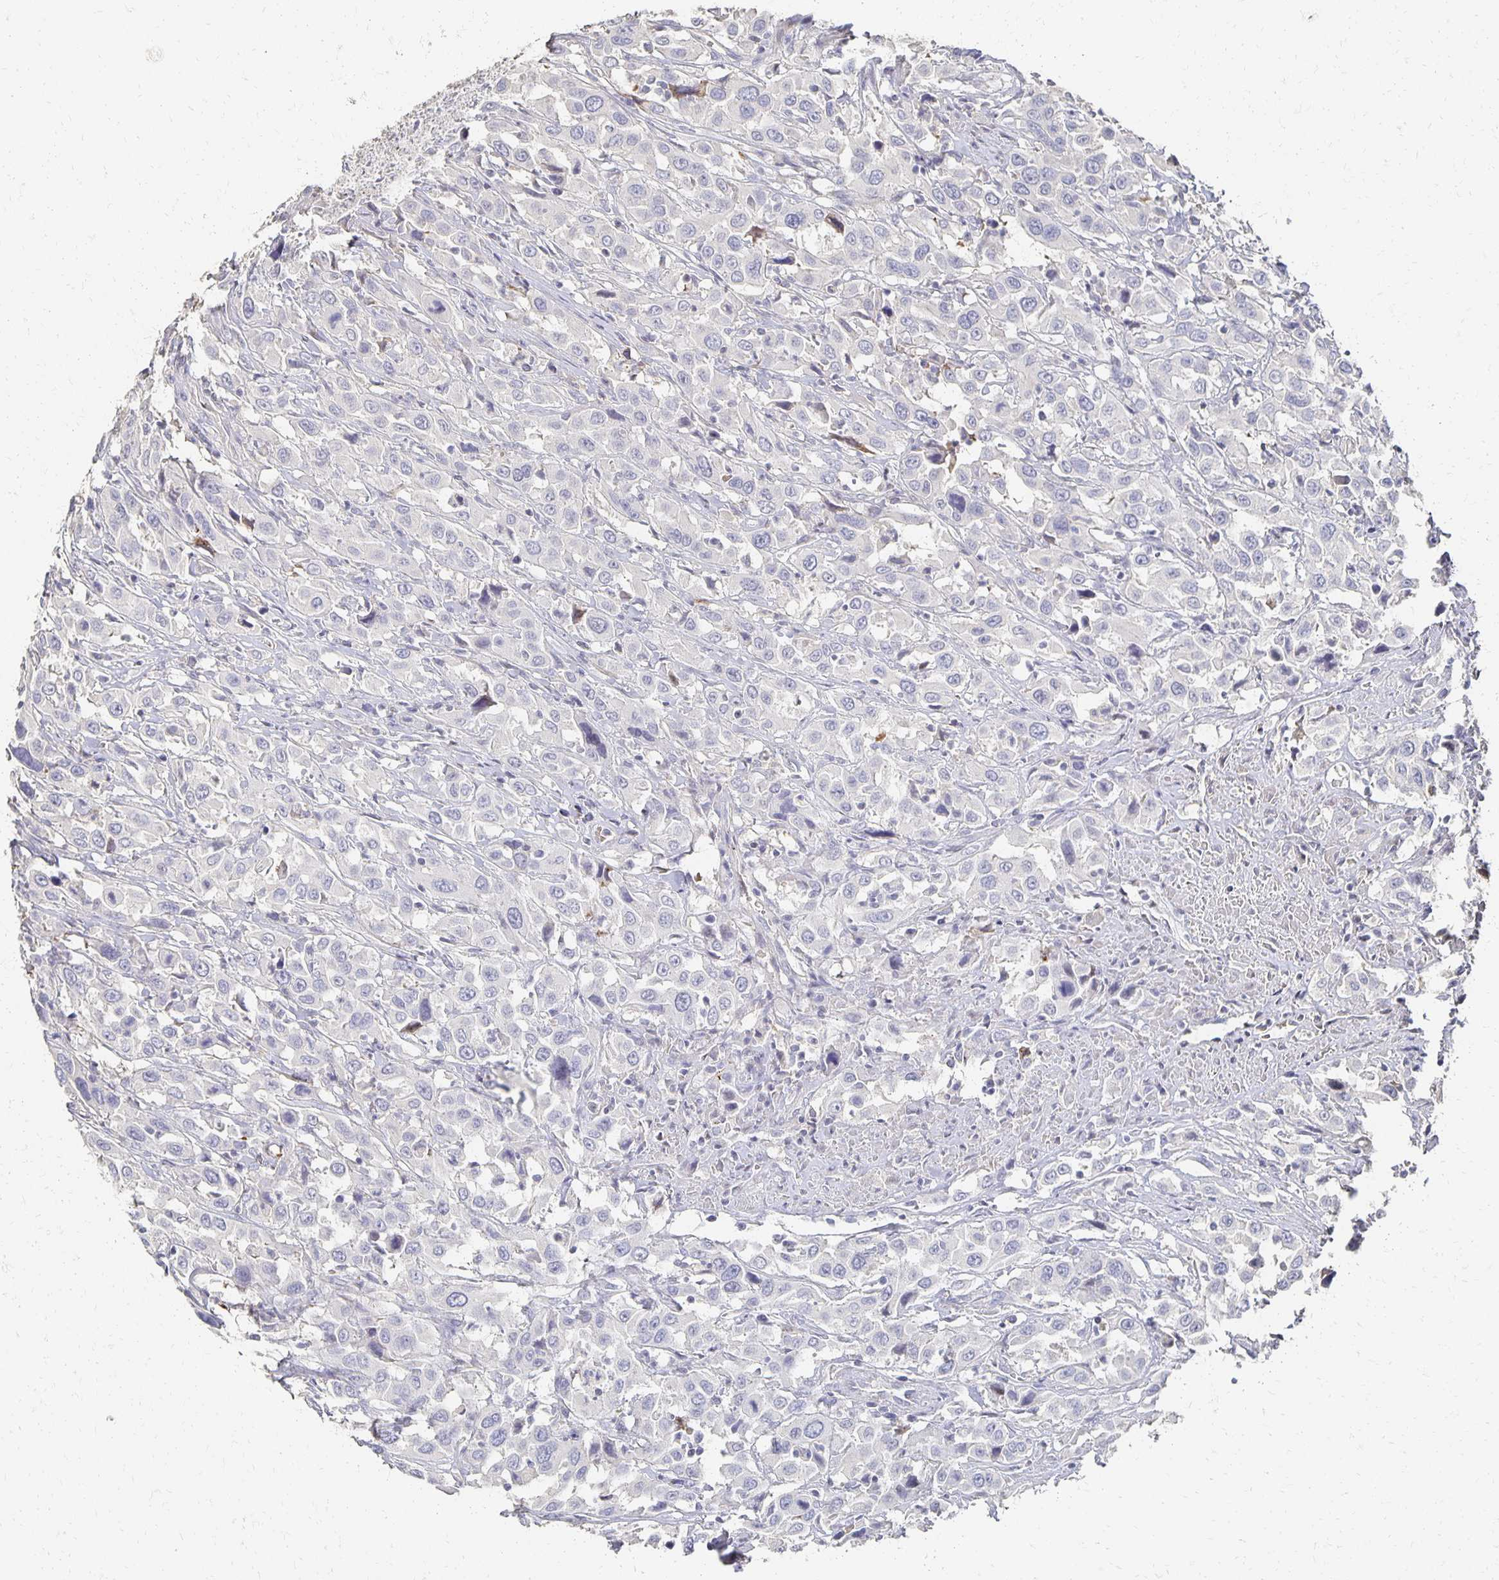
{"staining": {"intensity": "negative", "quantity": "none", "location": "none"}, "tissue": "urothelial cancer", "cell_type": "Tumor cells", "image_type": "cancer", "snomed": [{"axis": "morphology", "description": "Urothelial carcinoma, High grade"}, {"axis": "topography", "description": "Urinary bladder"}], "caption": "Immunohistochemistry (IHC) photomicrograph of neoplastic tissue: human urothelial cancer stained with DAB shows no significant protein positivity in tumor cells.", "gene": "CST6", "patient": {"sex": "male", "age": 61}}